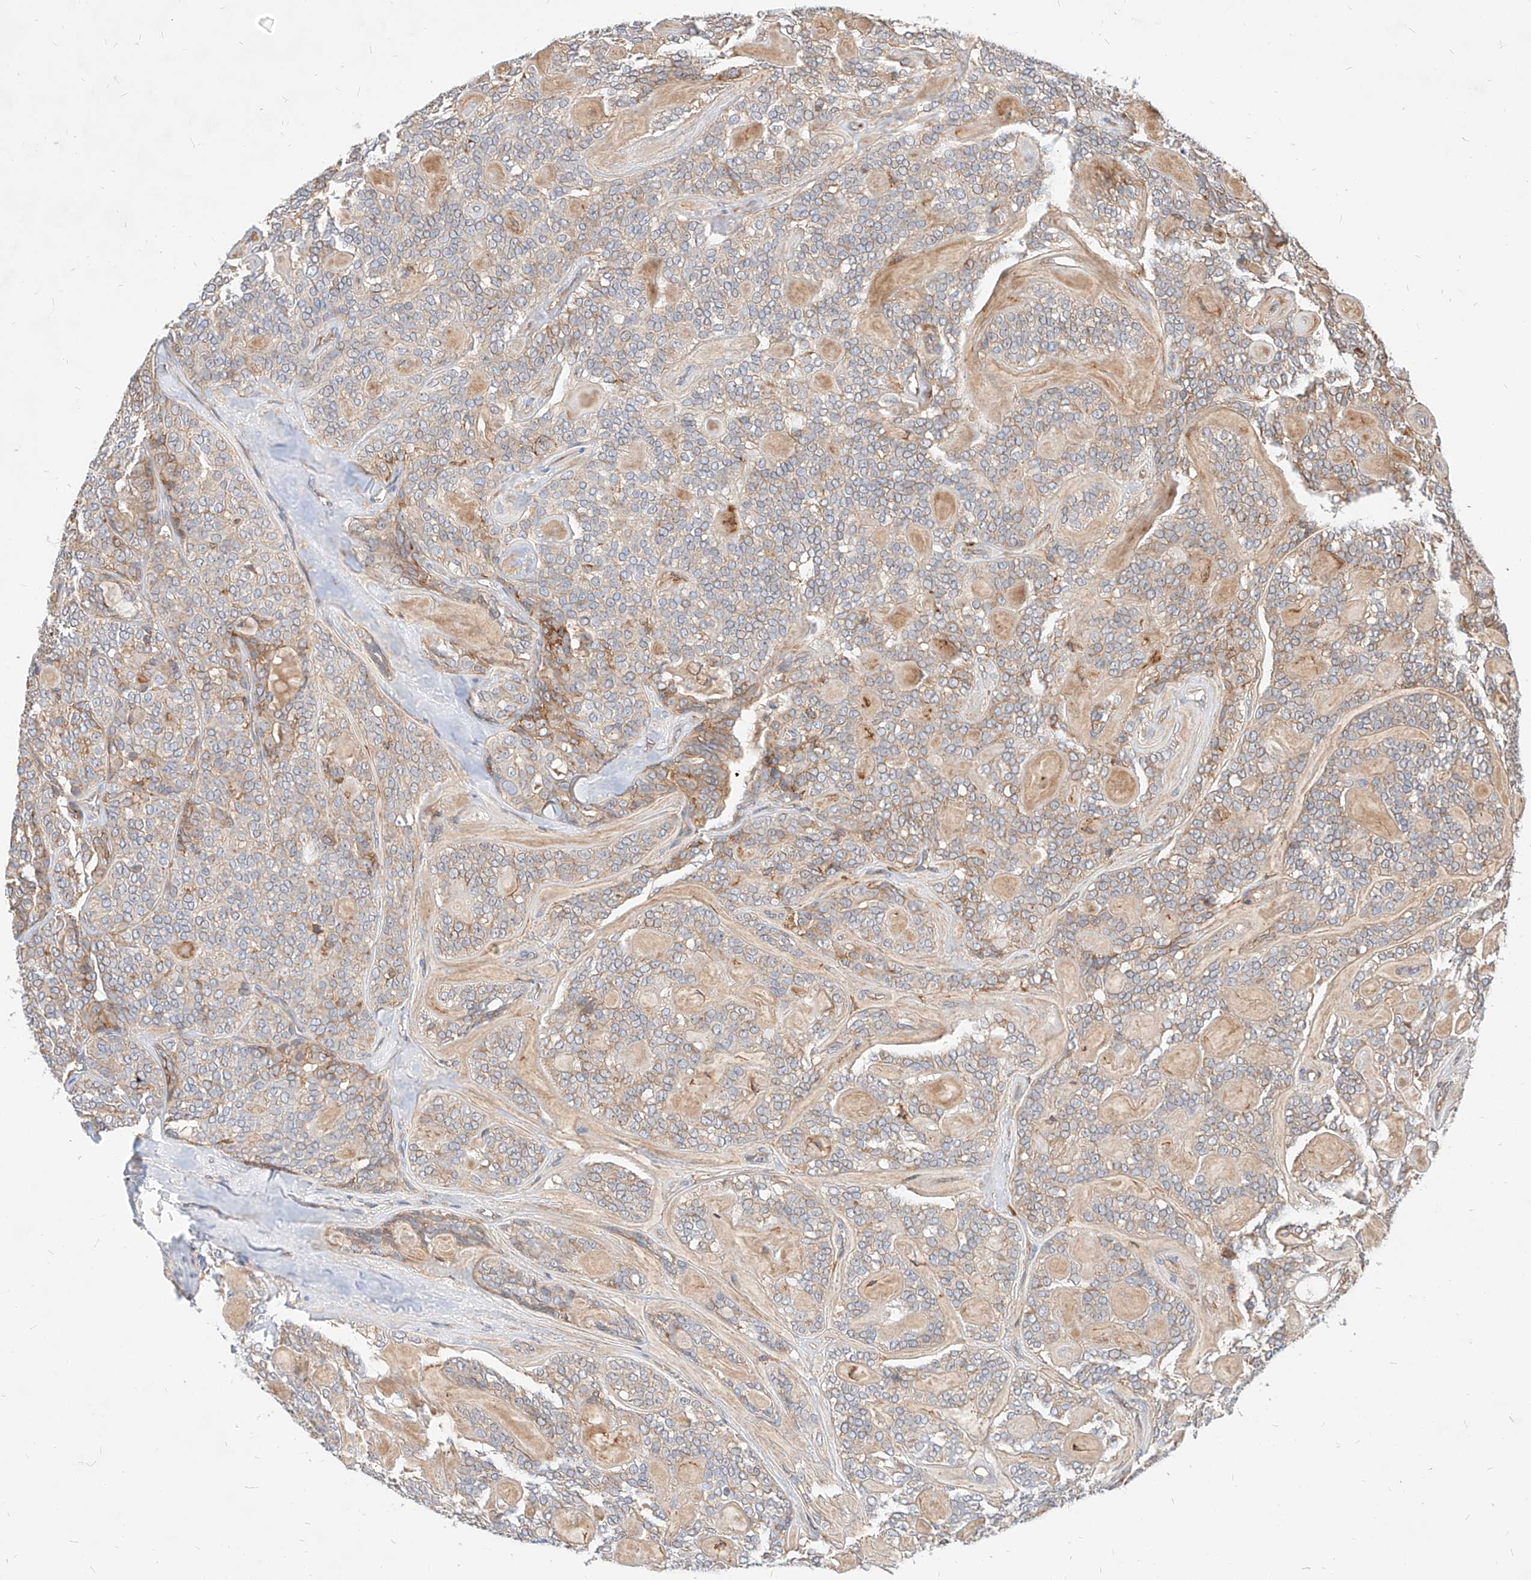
{"staining": {"intensity": "weak", "quantity": "25%-75%", "location": "cytoplasmic/membranous"}, "tissue": "head and neck cancer", "cell_type": "Tumor cells", "image_type": "cancer", "snomed": [{"axis": "morphology", "description": "Adenocarcinoma, NOS"}, {"axis": "topography", "description": "Head-Neck"}], "caption": "This photomicrograph displays head and neck cancer (adenocarcinoma) stained with immunohistochemistry (IHC) to label a protein in brown. The cytoplasmic/membranous of tumor cells show weak positivity for the protein. Nuclei are counter-stained blue.", "gene": "NFAM1", "patient": {"sex": "male", "age": 66}}